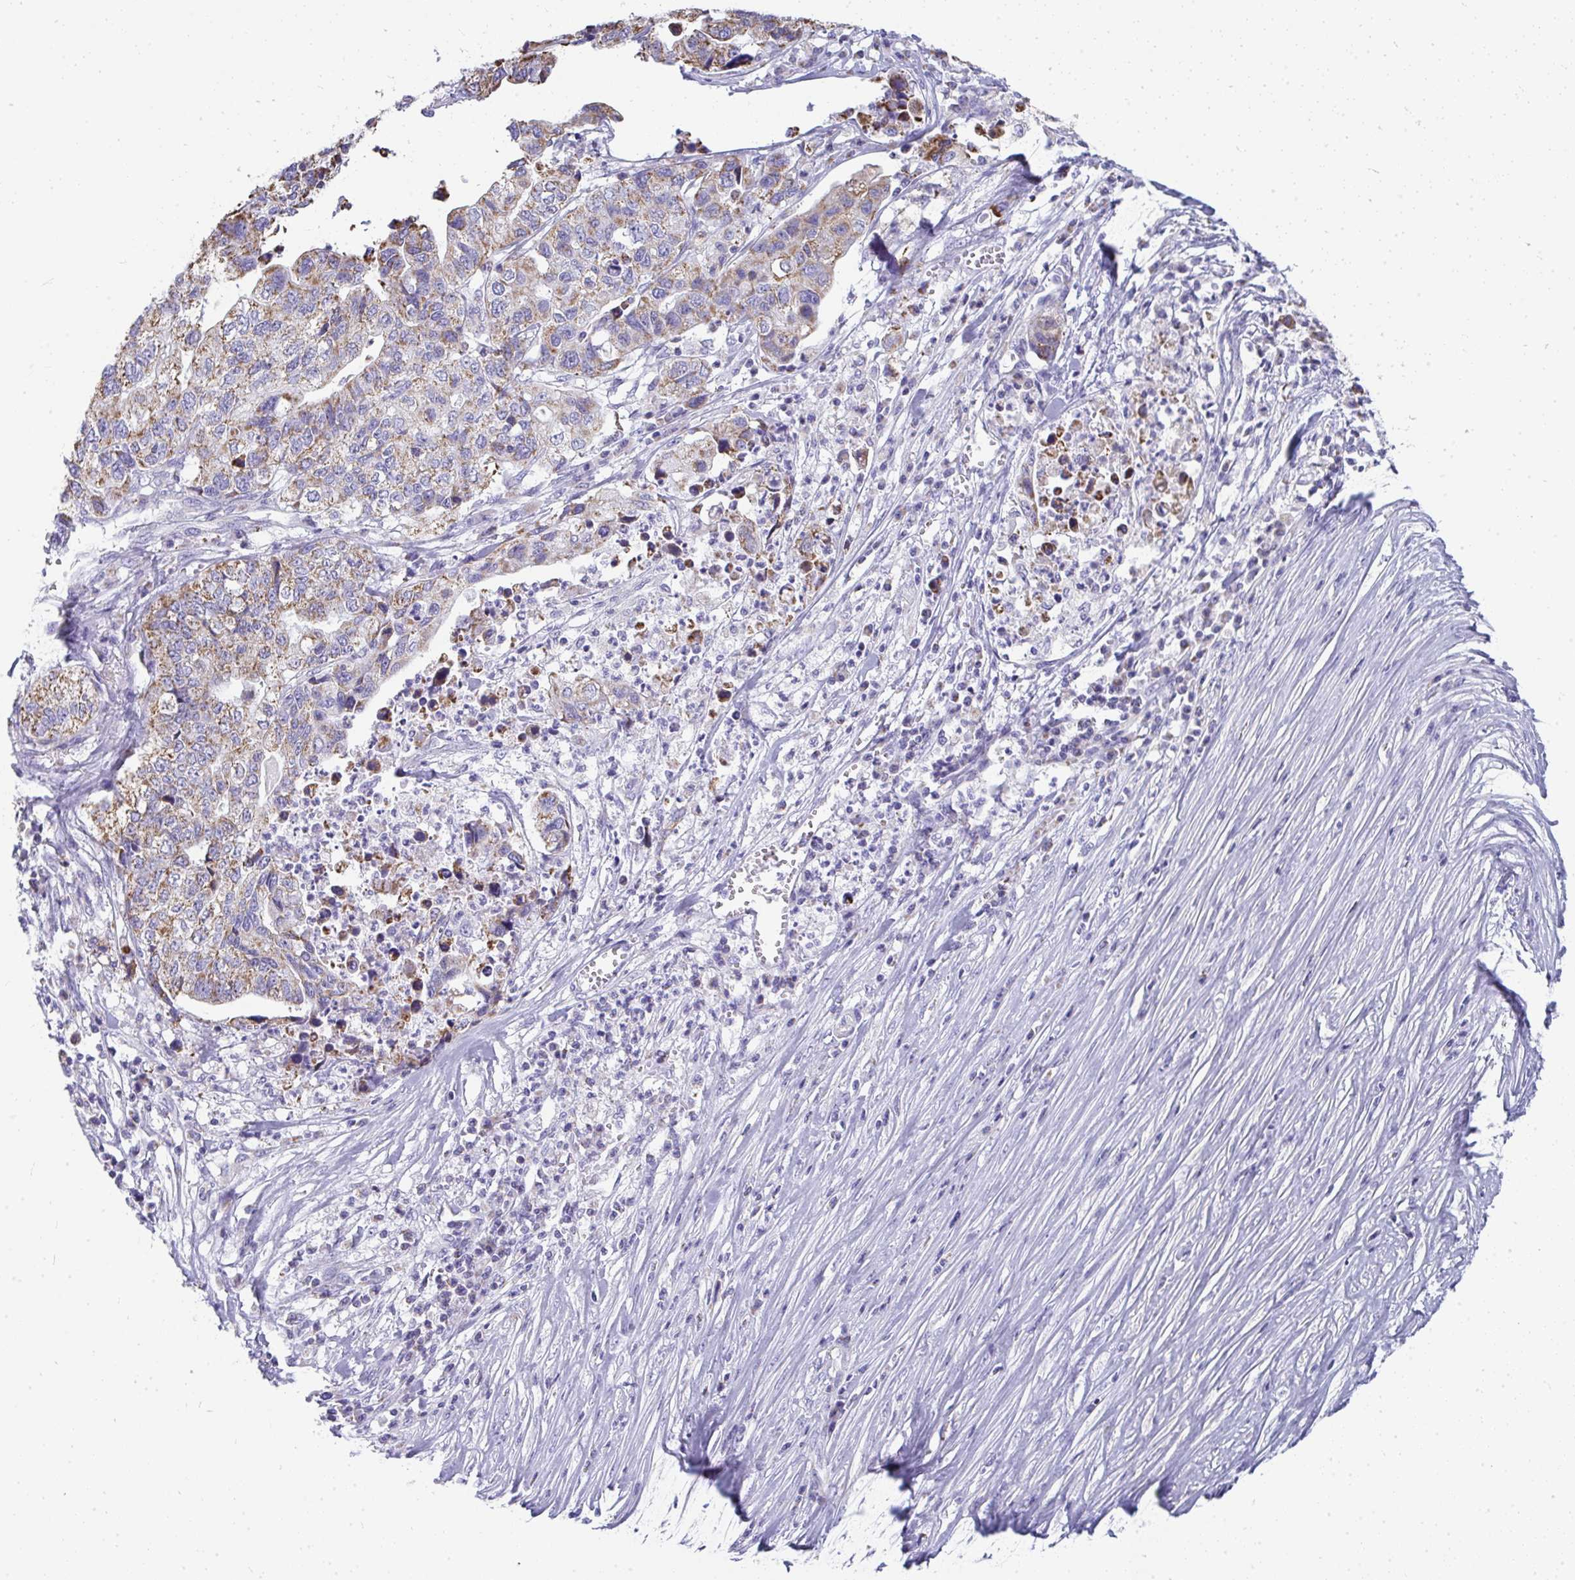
{"staining": {"intensity": "moderate", "quantity": "25%-75%", "location": "cytoplasmic/membranous"}, "tissue": "stomach cancer", "cell_type": "Tumor cells", "image_type": "cancer", "snomed": [{"axis": "morphology", "description": "Adenocarcinoma, NOS"}, {"axis": "topography", "description": "Stomach, upper"}], "caption": "A histopathology image of human stomach adenocarcinoma stained for a protein reveals moderate cytoplasmic/membranous brown staining in tumor cells.", "gene": "SLC6A1", "patient": {"sex": "female", "age": 67}}